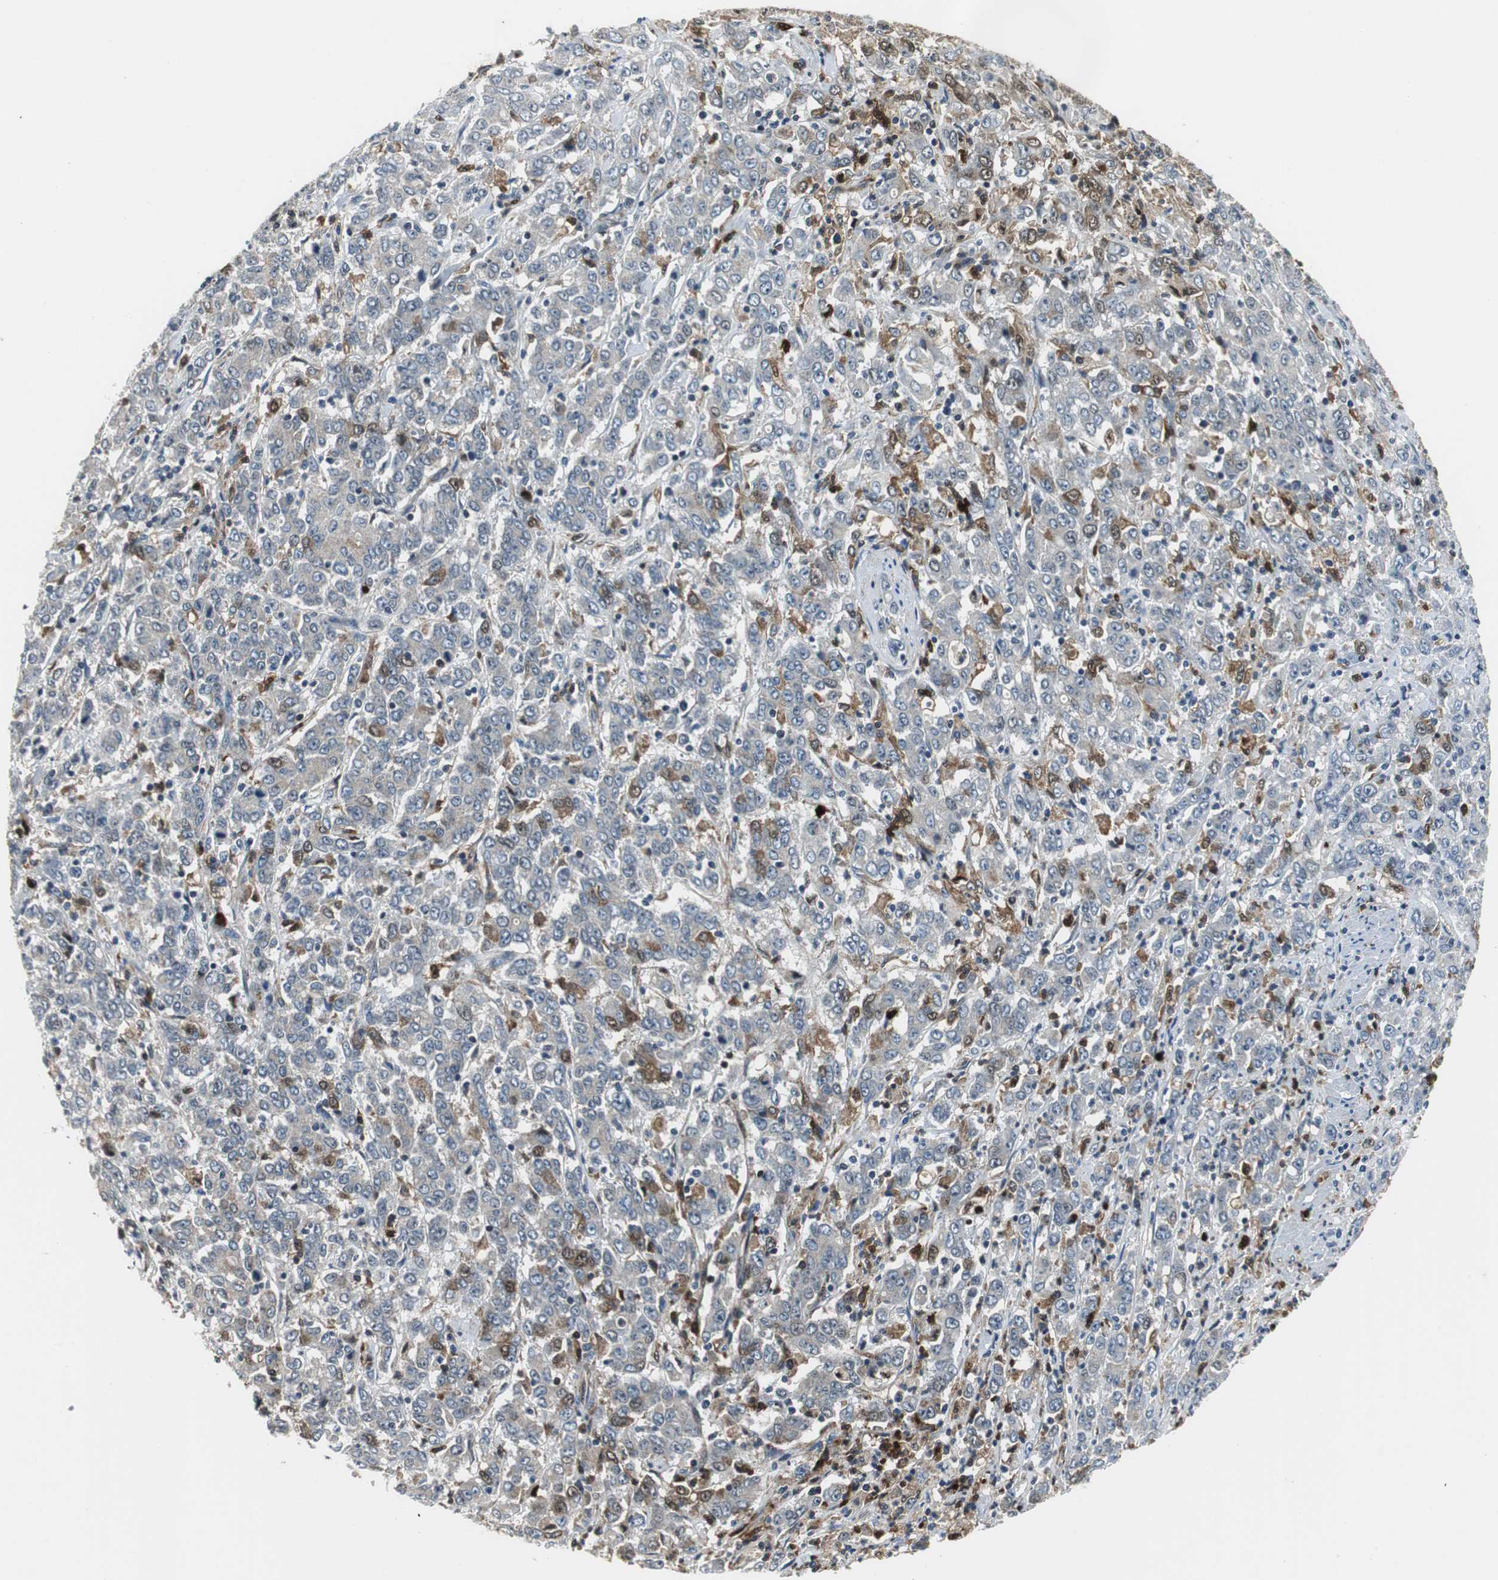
{"staining": {"intensity": "weak", "quantity": "<25%", "location": "cytoplasmic/membranous"}, "tissue": "stomach cancer", "cell_type": "Tumor cells", "image_type": "cancer", "snomed": [{"axis": "morphology", "description": "Adenocarcinoma, NOS"}, {"axis": "topography", "description": "Stomach, lower"}], "caption": "High power microscopy image of an IHC histopathology image of adenocarcinoma (stomach), revealing no significant positivity in tumor cells. (Brightfield microscopy of DAB immunohistochemistry at high magnification).", "gene": "ORM1", "patient": {"sex": "female", "age": 71}}